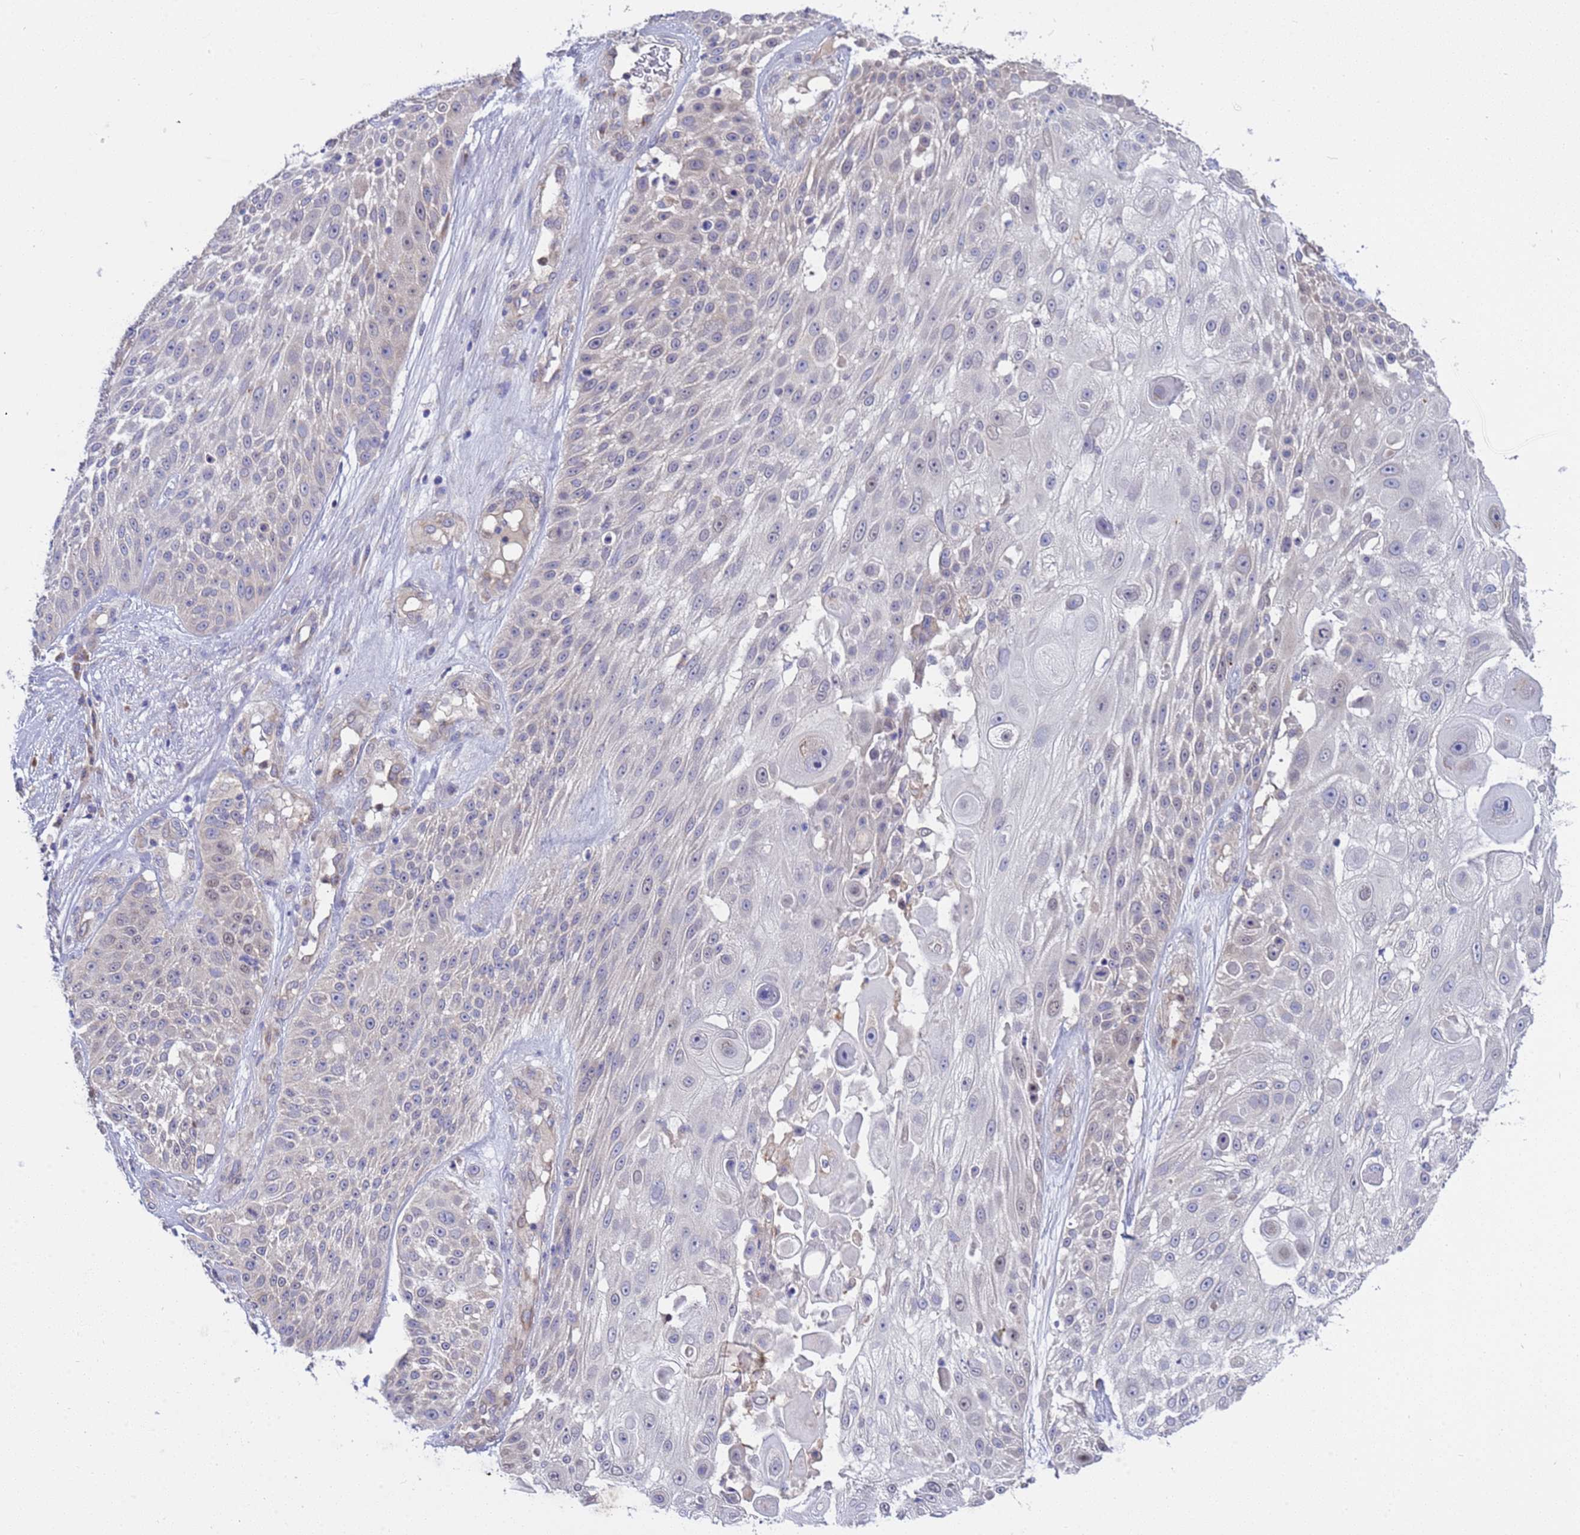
{"staining": {"intensity": "negative", "quantity": "none", "location": "none"}, "tissue": "skin cancer", "cell_type": "Tumor cells", "image_type": "cancer", "snomed": [{"axis": "morphology", "description": "Squamous cell carcinoma, NOS"}, {"axis": "topography", "description": "Skin"}], "caption": "This is an immunohistochemistry (IHC) image of squamous cell carcinoma (skin). There is no positivity in tumor cells.", "gene": "RC3H2", "patient": {"sex": "female", "age": 86}}